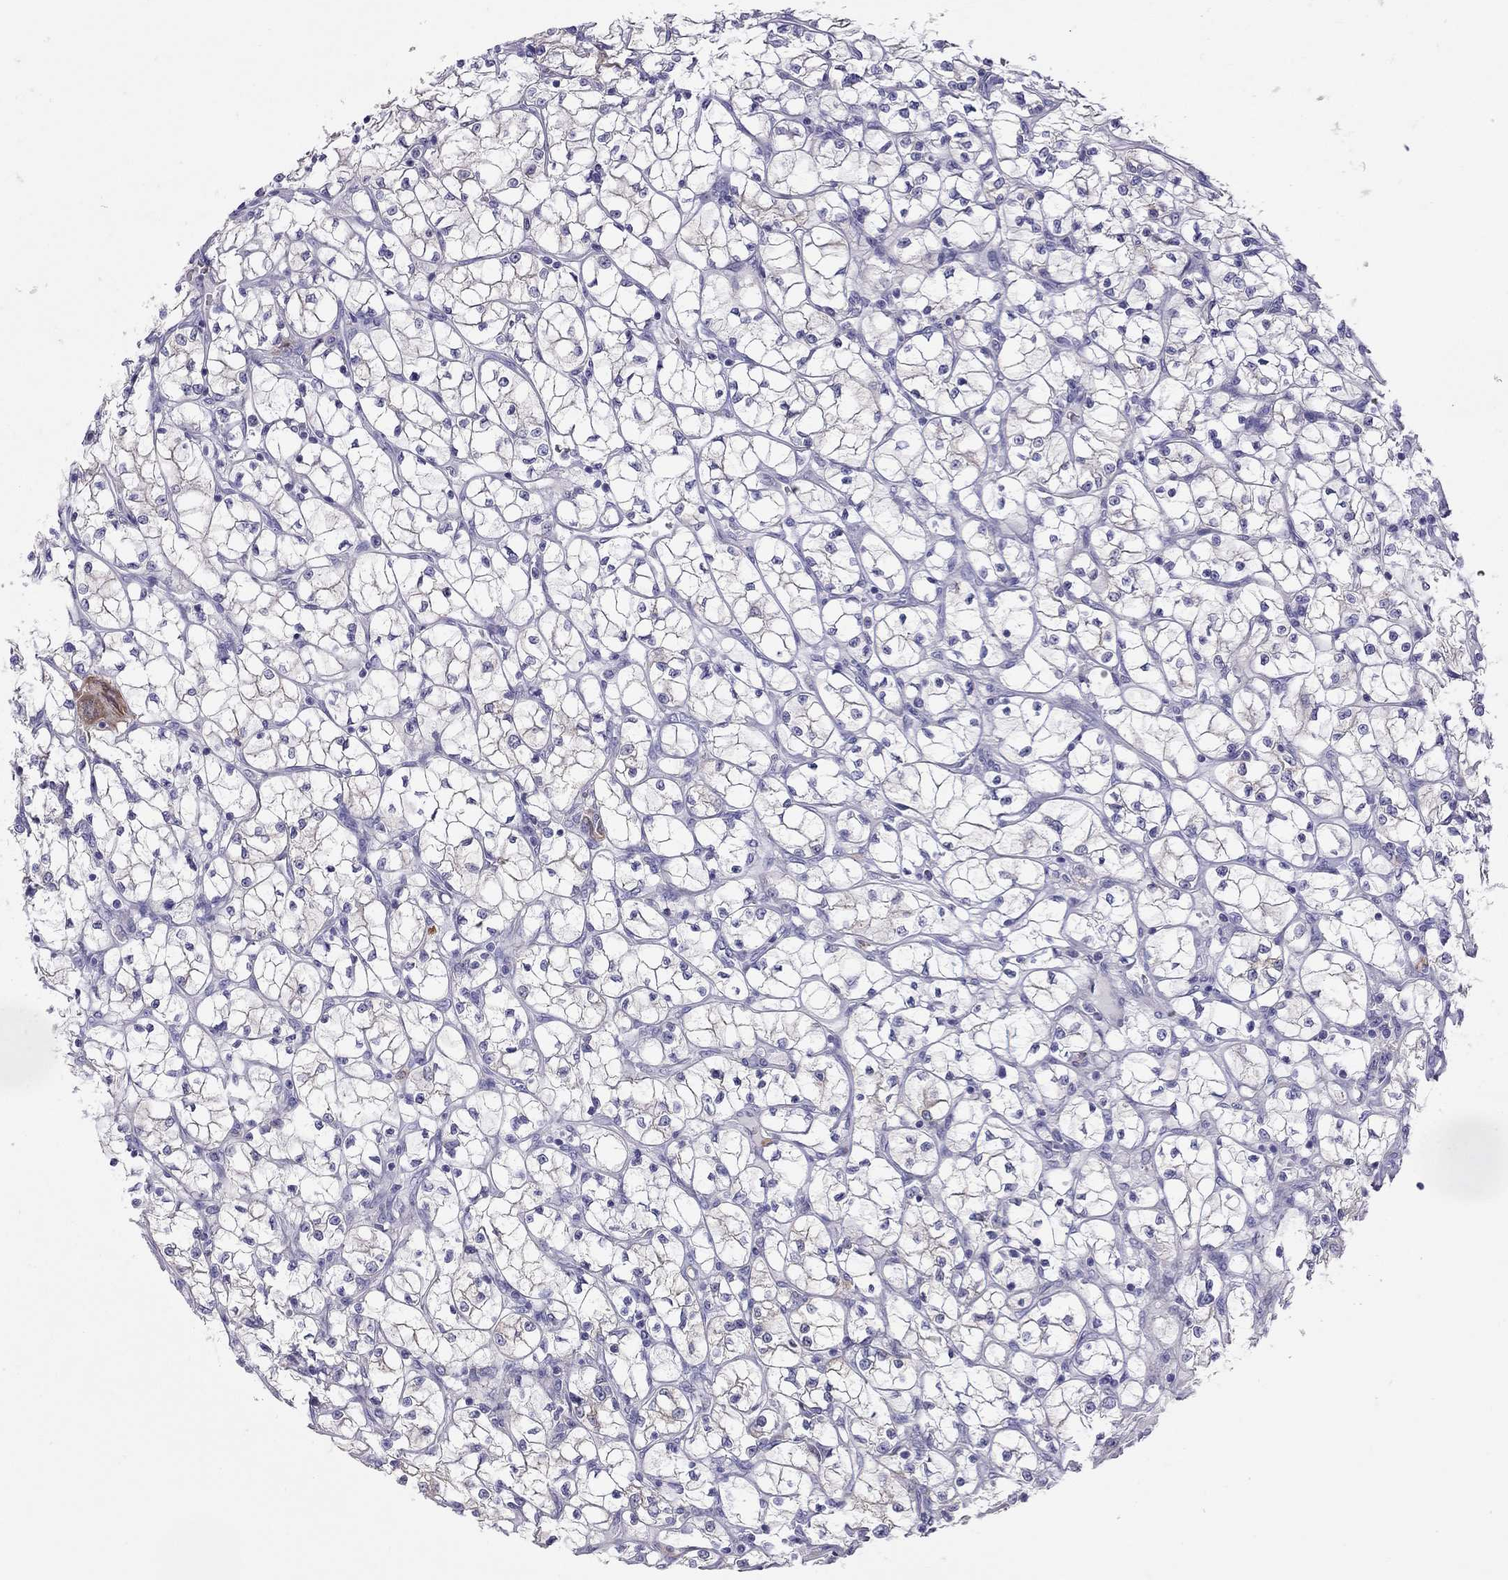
{"staining": {"intensity": "negative", "quantity": "none", "location": "none"}, "tissue": "renal cancer", "cell_type": "Tumor cells", "image_type": "cancer", "snomed": [{"axis": "morphology", "description": "Adenocarcinoma, NOS"}, {"axis": "topography", "description": "Kidney"}], "caption": "High power microscopy micrograph of an IHC micrograph of renal cancer (adenocarcinoma), revealing no significant staining in tumor cells.", "gene": "ALOX15B", "patient": {"sex": "female", "age": 64}}